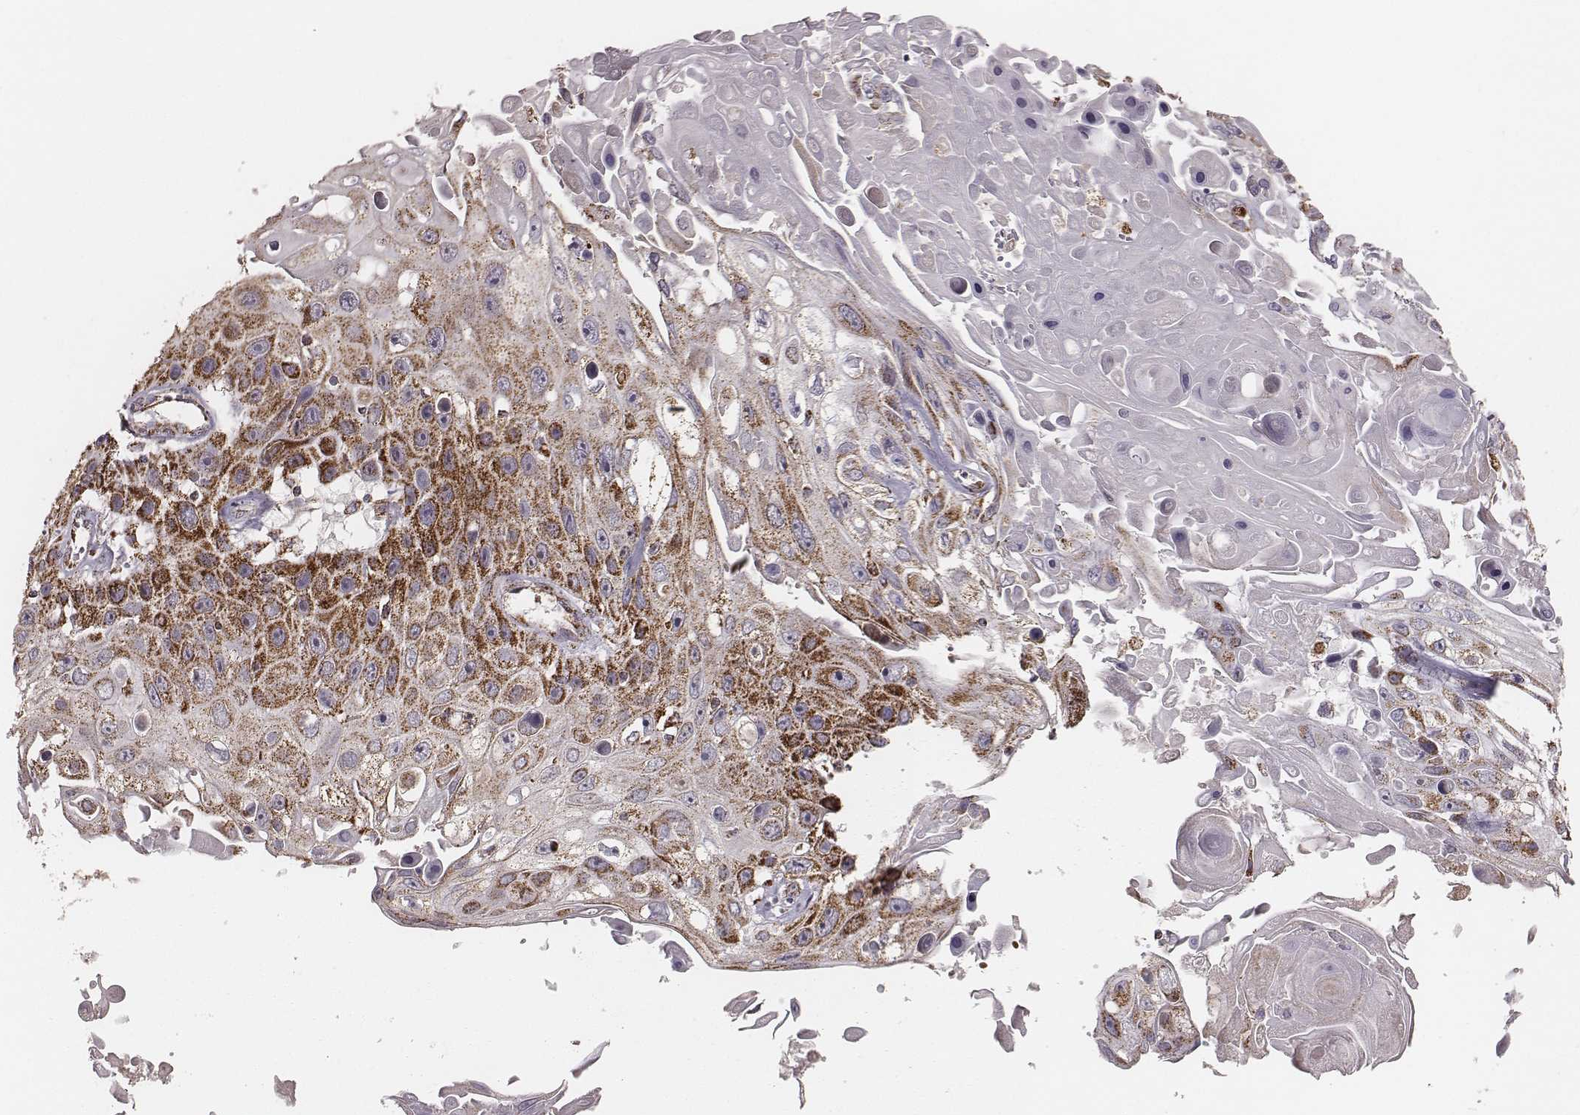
{"staining": {"intensity": "strong", "quantity": ">75%", "location": "cytoplasmic/membranous"}, "tissue": "skin cancer", "cell_type": "Tumor cells", "image_type": "cancer", "snomed": [{"axis": "morphology", "description": "Squamous cell carcinoma, NOS"}, {"axis": "topography", "description": "Skin"}], "caption": "Protein staining demonstrates strong cytoplasmic/membranous expression in approximately >75% of tumor cells in skin cancer.", "gene": "TUFM", "patient": {"sex": "male", "age": 82}}